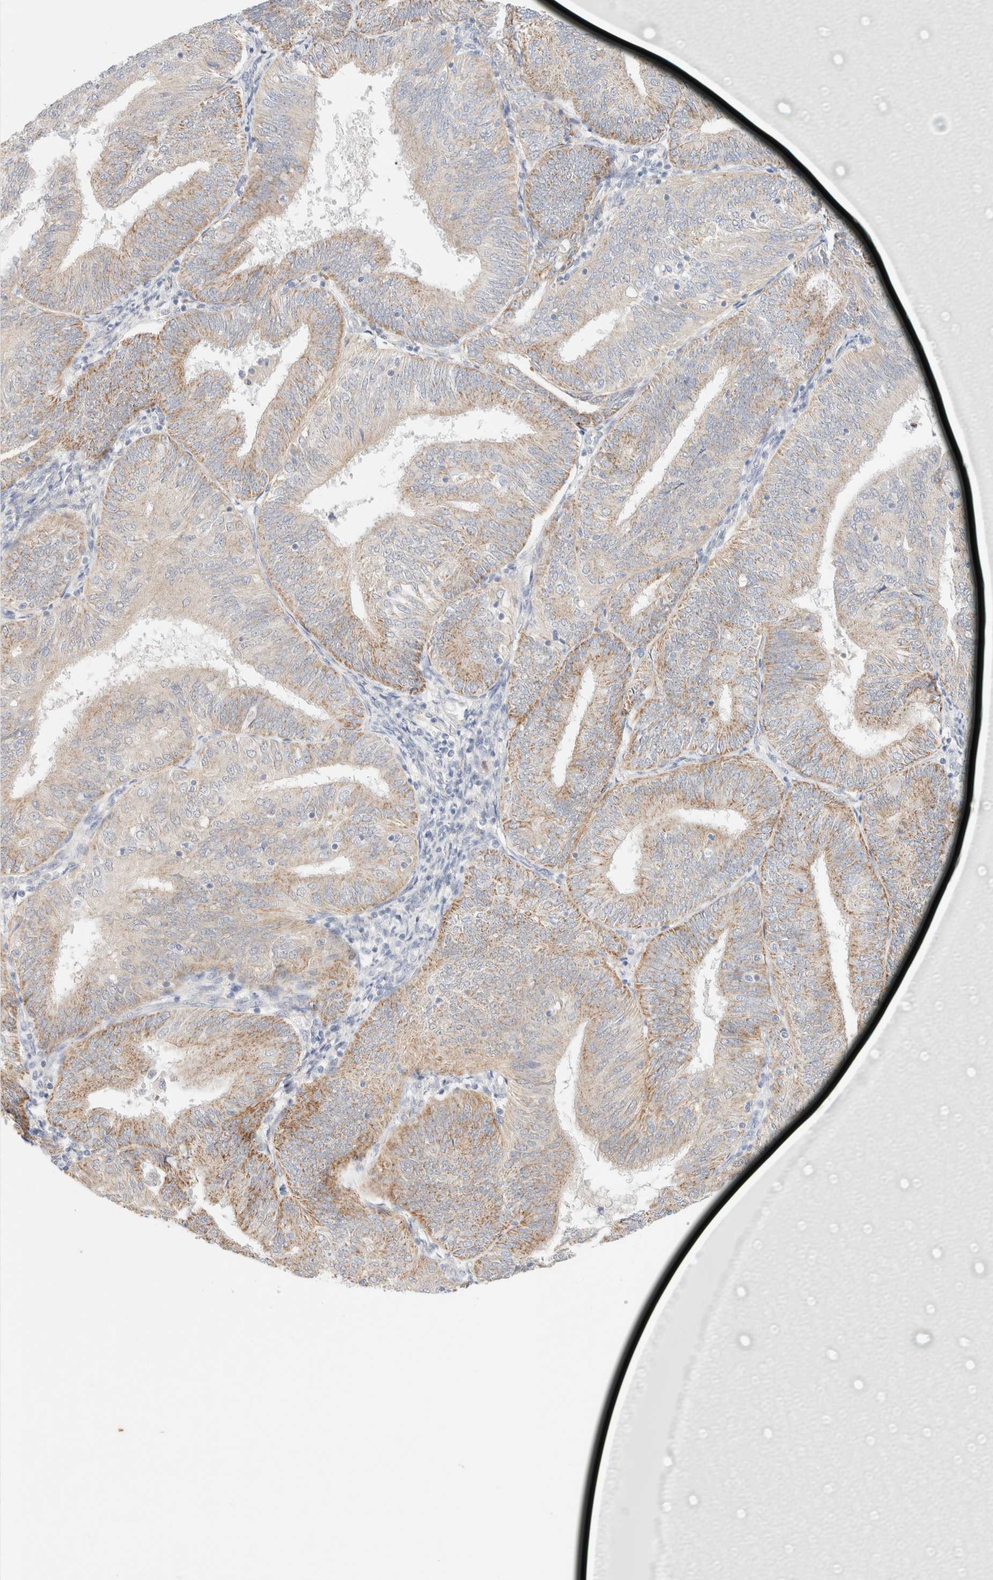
{"staining": {"intensity": "moderate", "quantity": "25%-75%", "location": "cytoplasmic/membranous"}, "tissue": "endometrial cancer", "cell_type": "Tumor cells", "image_type": "cancer", "snomed": [{"axis": "morphology", "description": "Adenocarcinoma, NOS"}, {"axis": "topography", "description": "Endometrium"}], "caption": "Endometrial adenocarcinoma stained with DAB immunohistochemistry (IHC) demonstrates medium levels of moderate cytoplasmic/membranous expression in approximately 25%-75% of tumor cells.", "gene": "UNC13B", "patient": {"sex": "female", "age": 58}}